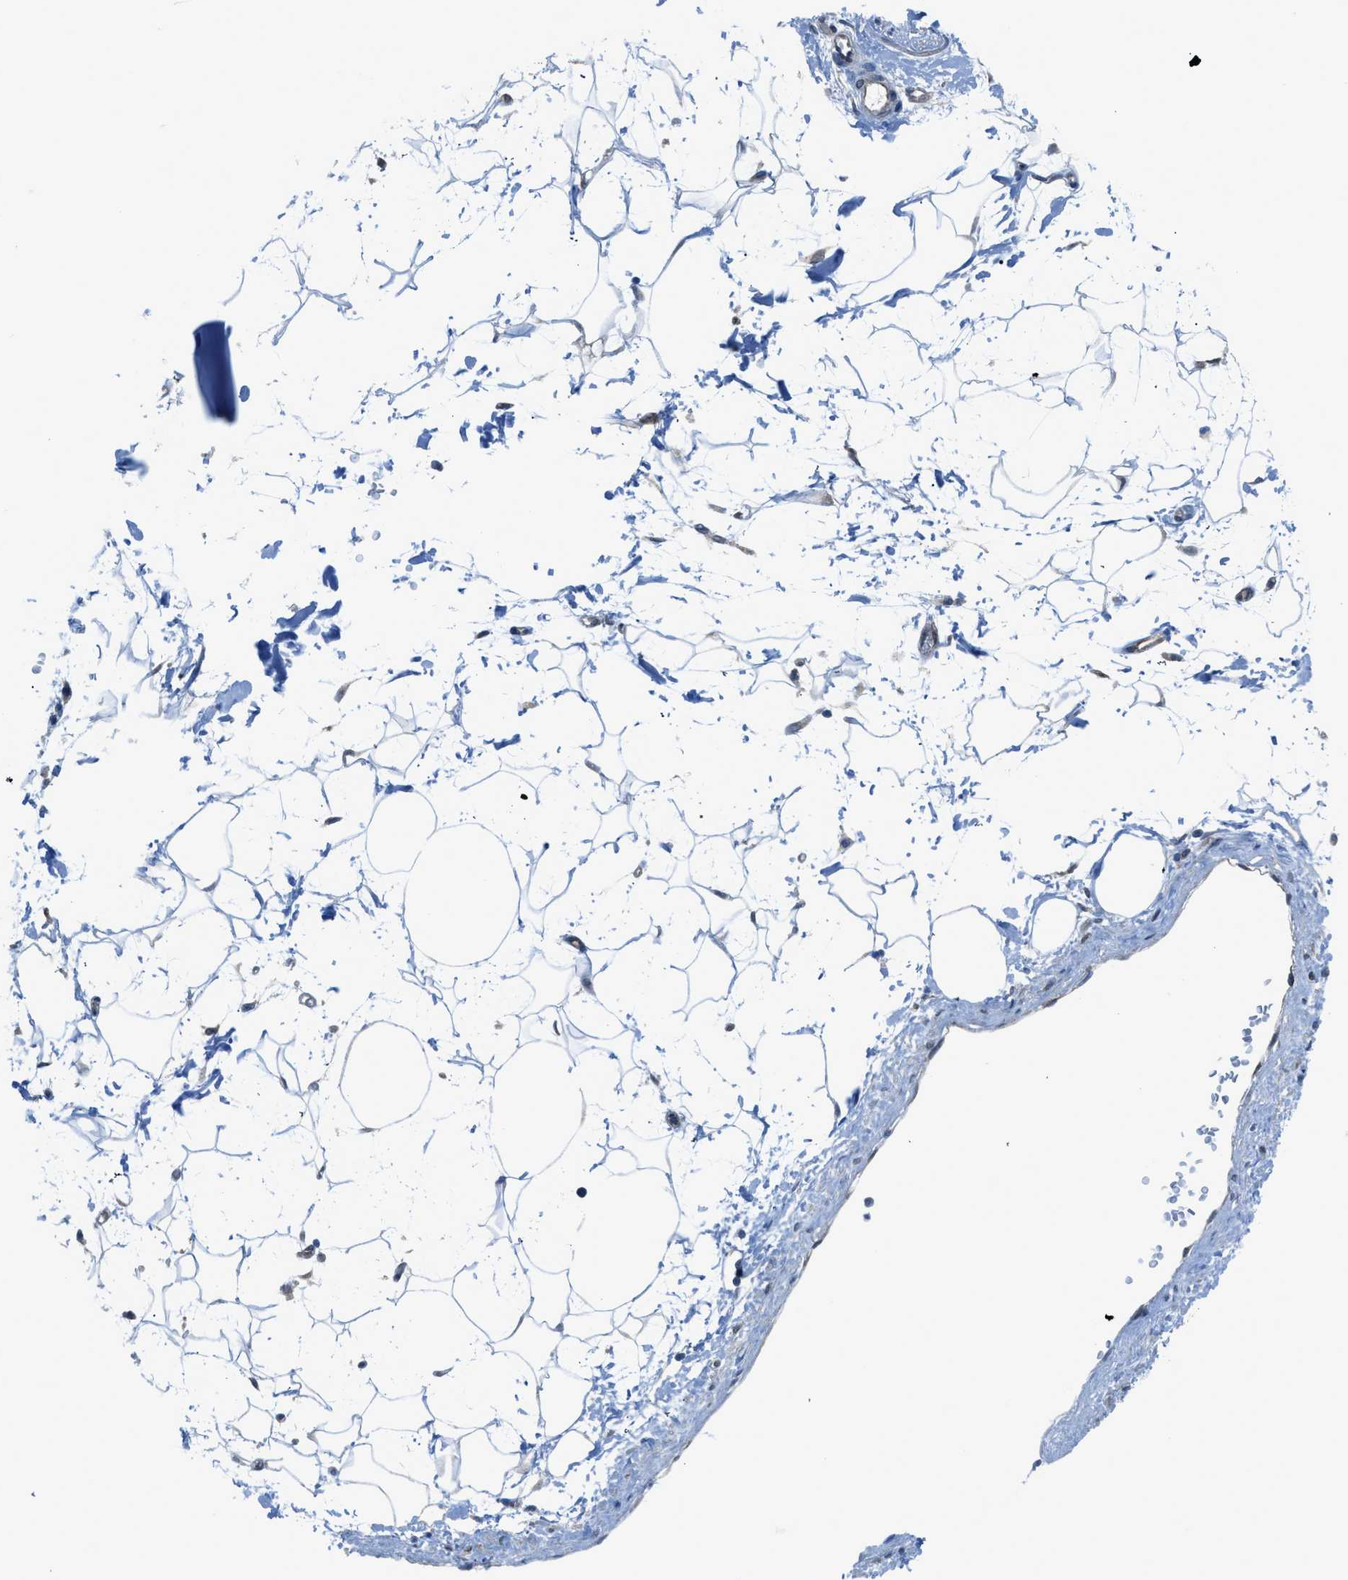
{"staining": {"intensity": "negative", "quantity": "none", "location": "none"}, "tissue": "adipose tissue", "cell_type": "Adipocytes", "image_type": "normal", "snomed": [{"axis": "morphology", "description": "Normal tissue, NOS"}, {"axis": "topography", "description": "Soft tissue"}], "caption": "Immunohistochemistry image of benign adipose tissue: human adipose tissue stained with DAB (3,3'-diaminobenzidine) shows no significant protein staining in adipocytes.", "gene": "PRKN", "patient": {"sex": "male", "age": 72}}